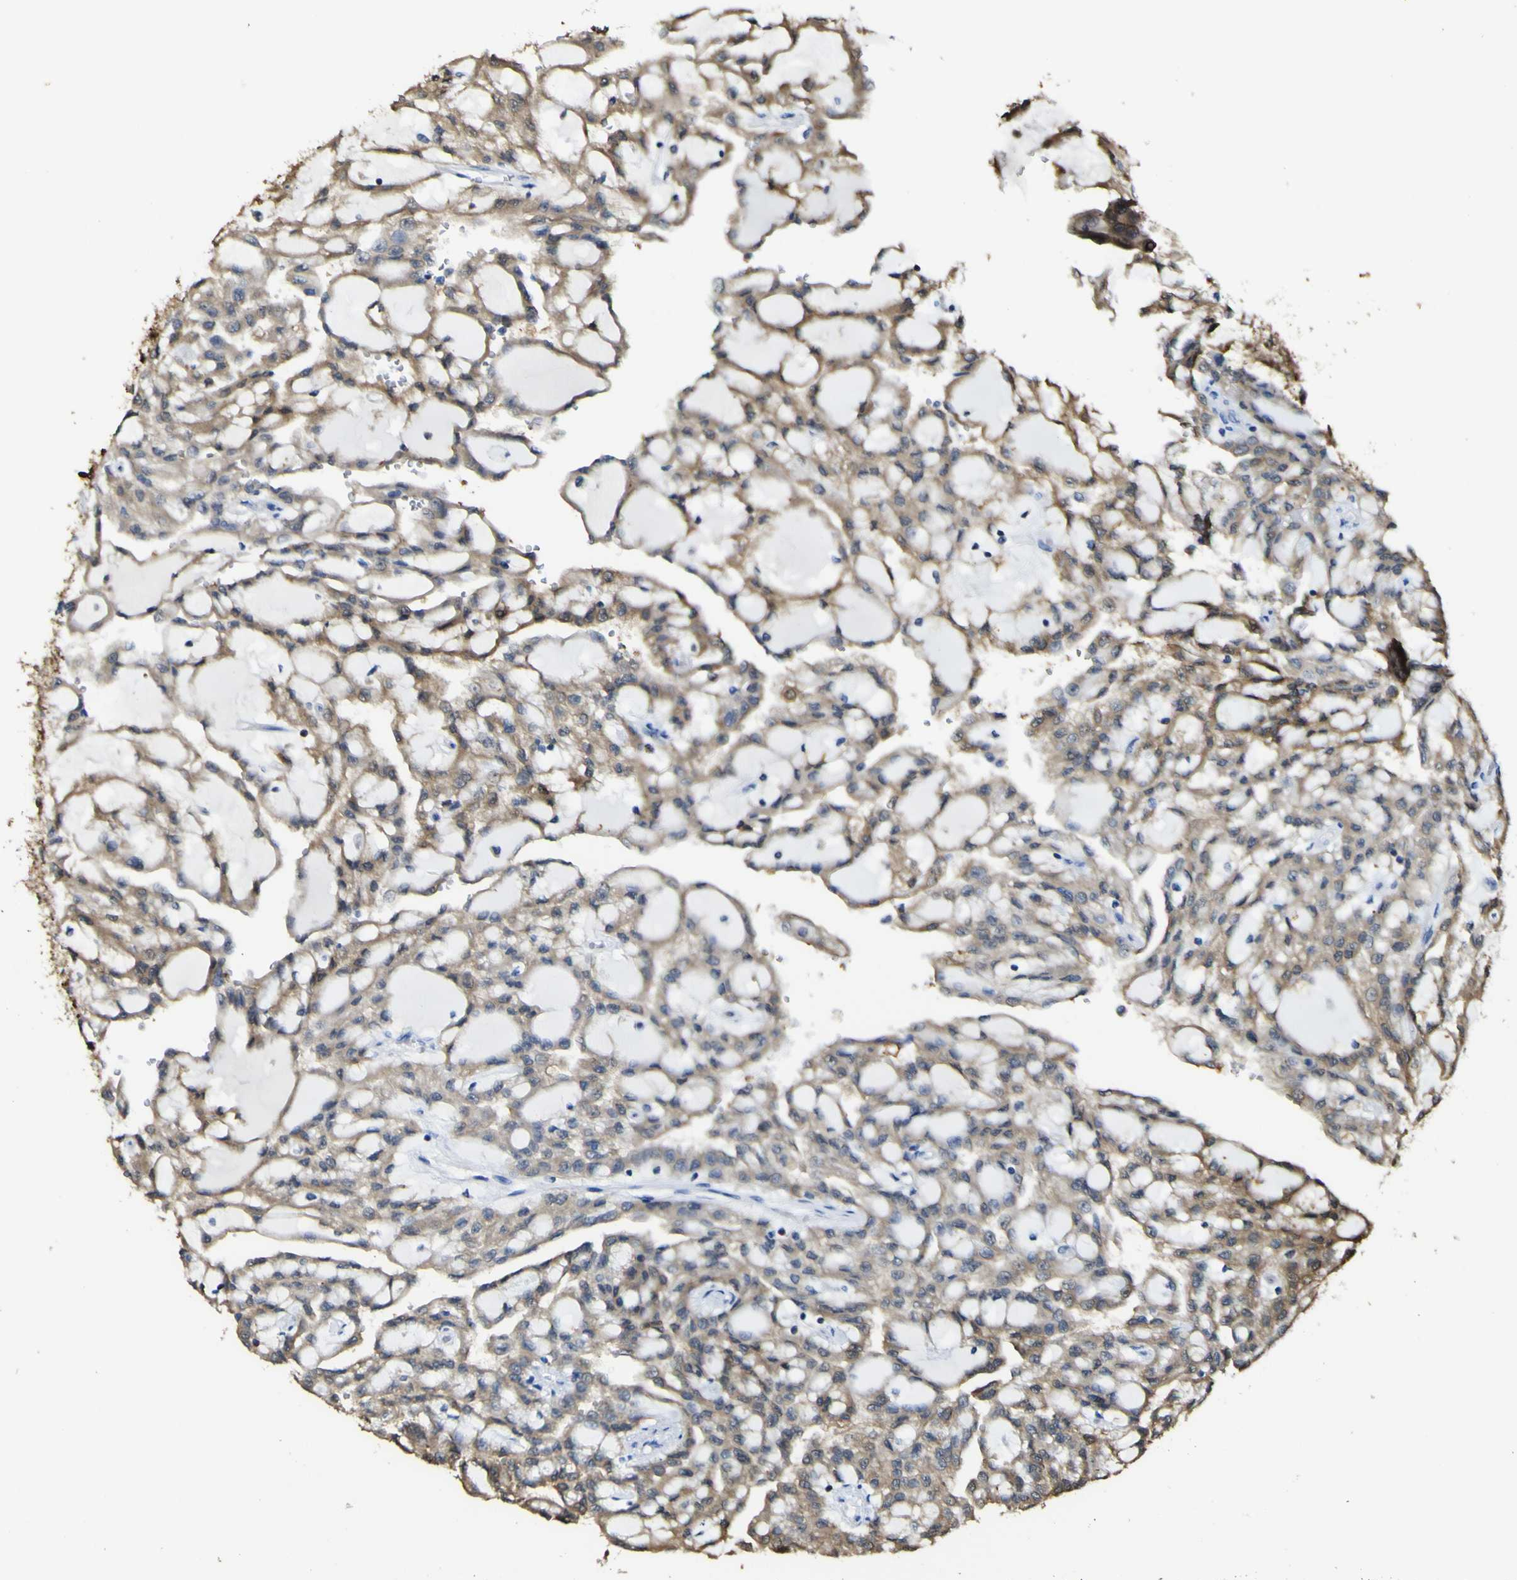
{"staining": {"intensity": "moderate", "quantity": ">75%", "location": "cytoplasmic/membranous"}, "tissue": "renal cancer", "cell_type": "Tumor cells", "image_type": "cancer", "snomed": [{"axis": "morphology", "description": "Adenocarcinoma, NOS"}, {"axis": "topography", "description": "Kidney"}], "caption": "Immunohistochemistry image of human renal cancer stained for a protein (brown), which shows medium levels of moderate cytoplasmic/membranous positivity in approximately >75% of tumor cells.", "gene": "ABHD3", "patient": {"sex": "male", "age": 63}}